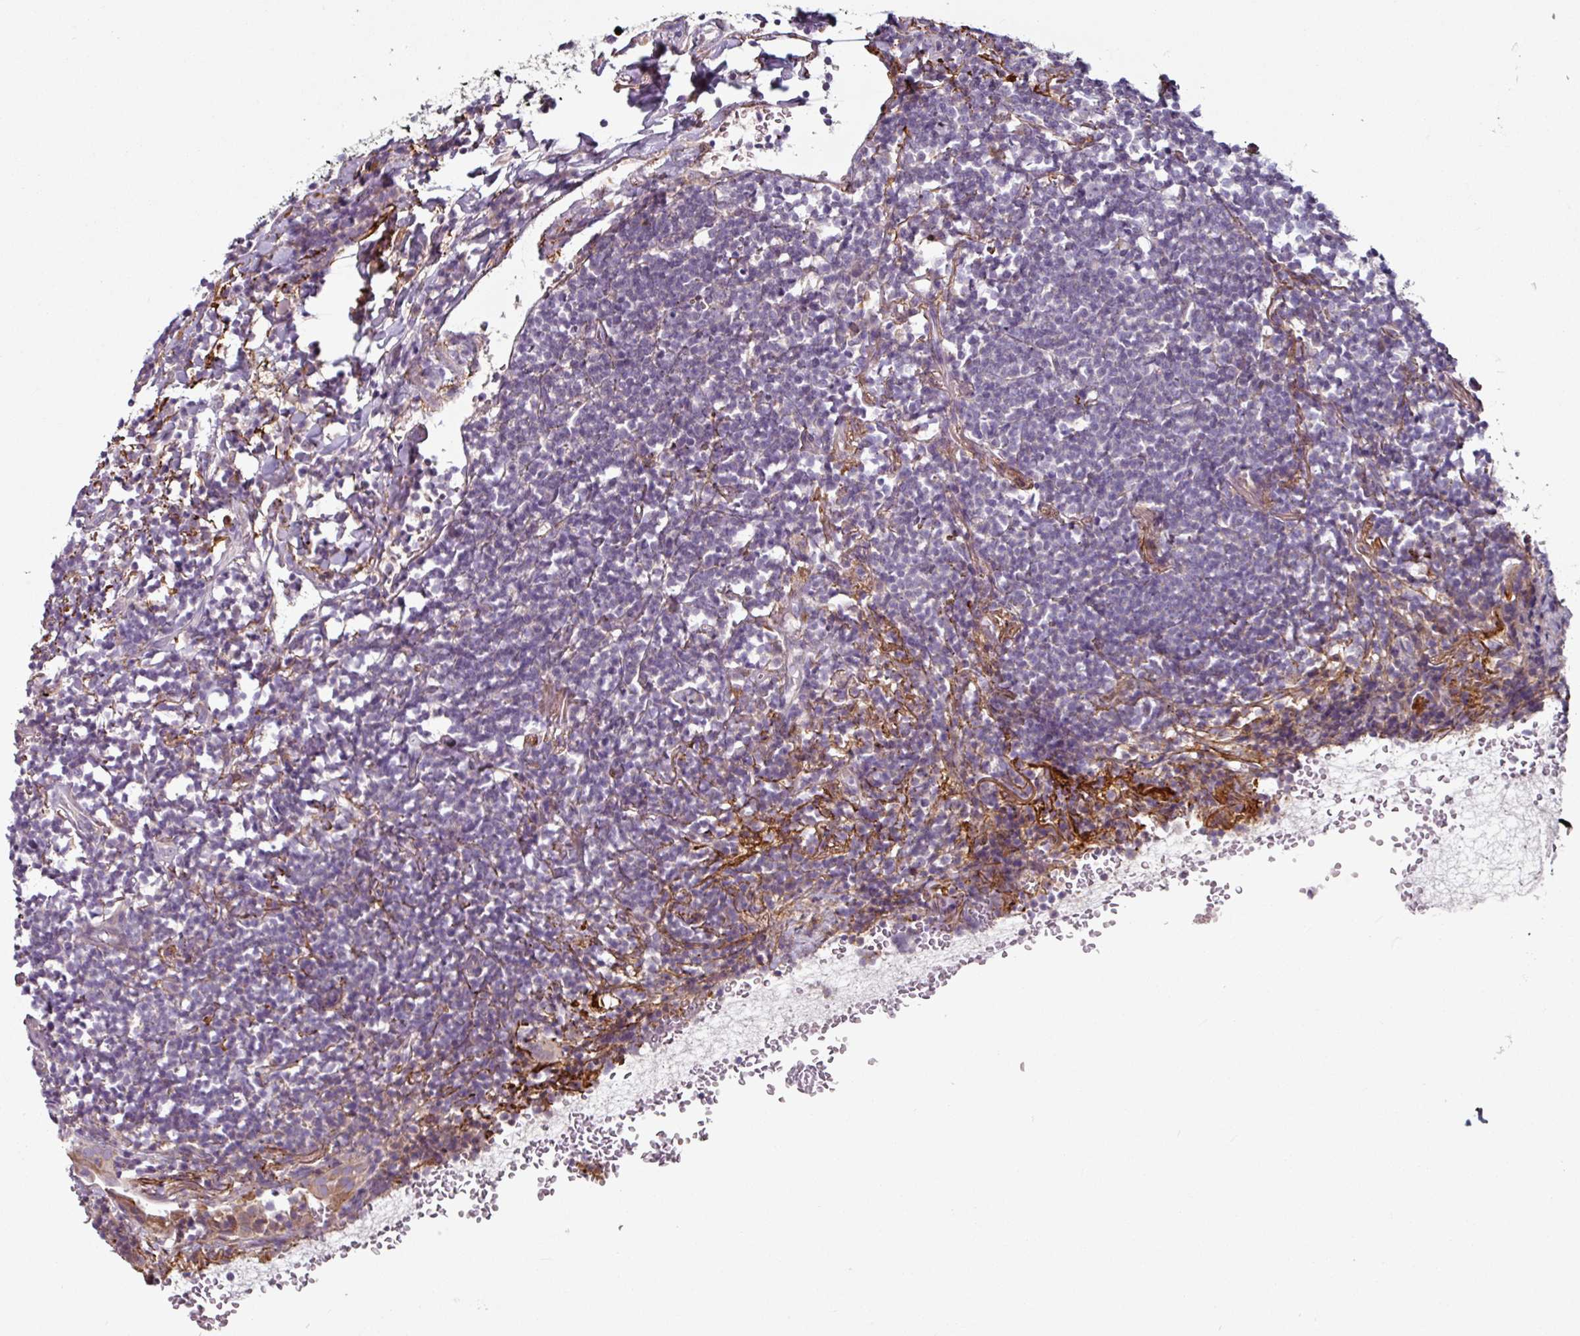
{"staining": {"intensity": "negative", "quantity": "none", "location": "none"}, "tissue": "lymphoma", "cell_type": "Tumor cells", "image_type": "cancer", "snomed": [{"axis": "morphology", "description": "Malignant lymphoma, non-Hodgkin's type, Low grade"}, {"axis": "topography", "description": "Lung"}], "caption": "Immunohistochemistry histopathology image of malignant lymphoma, non-Hodgkin's type (low-grade) stained for a protein (brown), which reveals no positivity in tumor cells.", "gene": "MTMR14", "patient": {"sex": "female", "age": 71}}